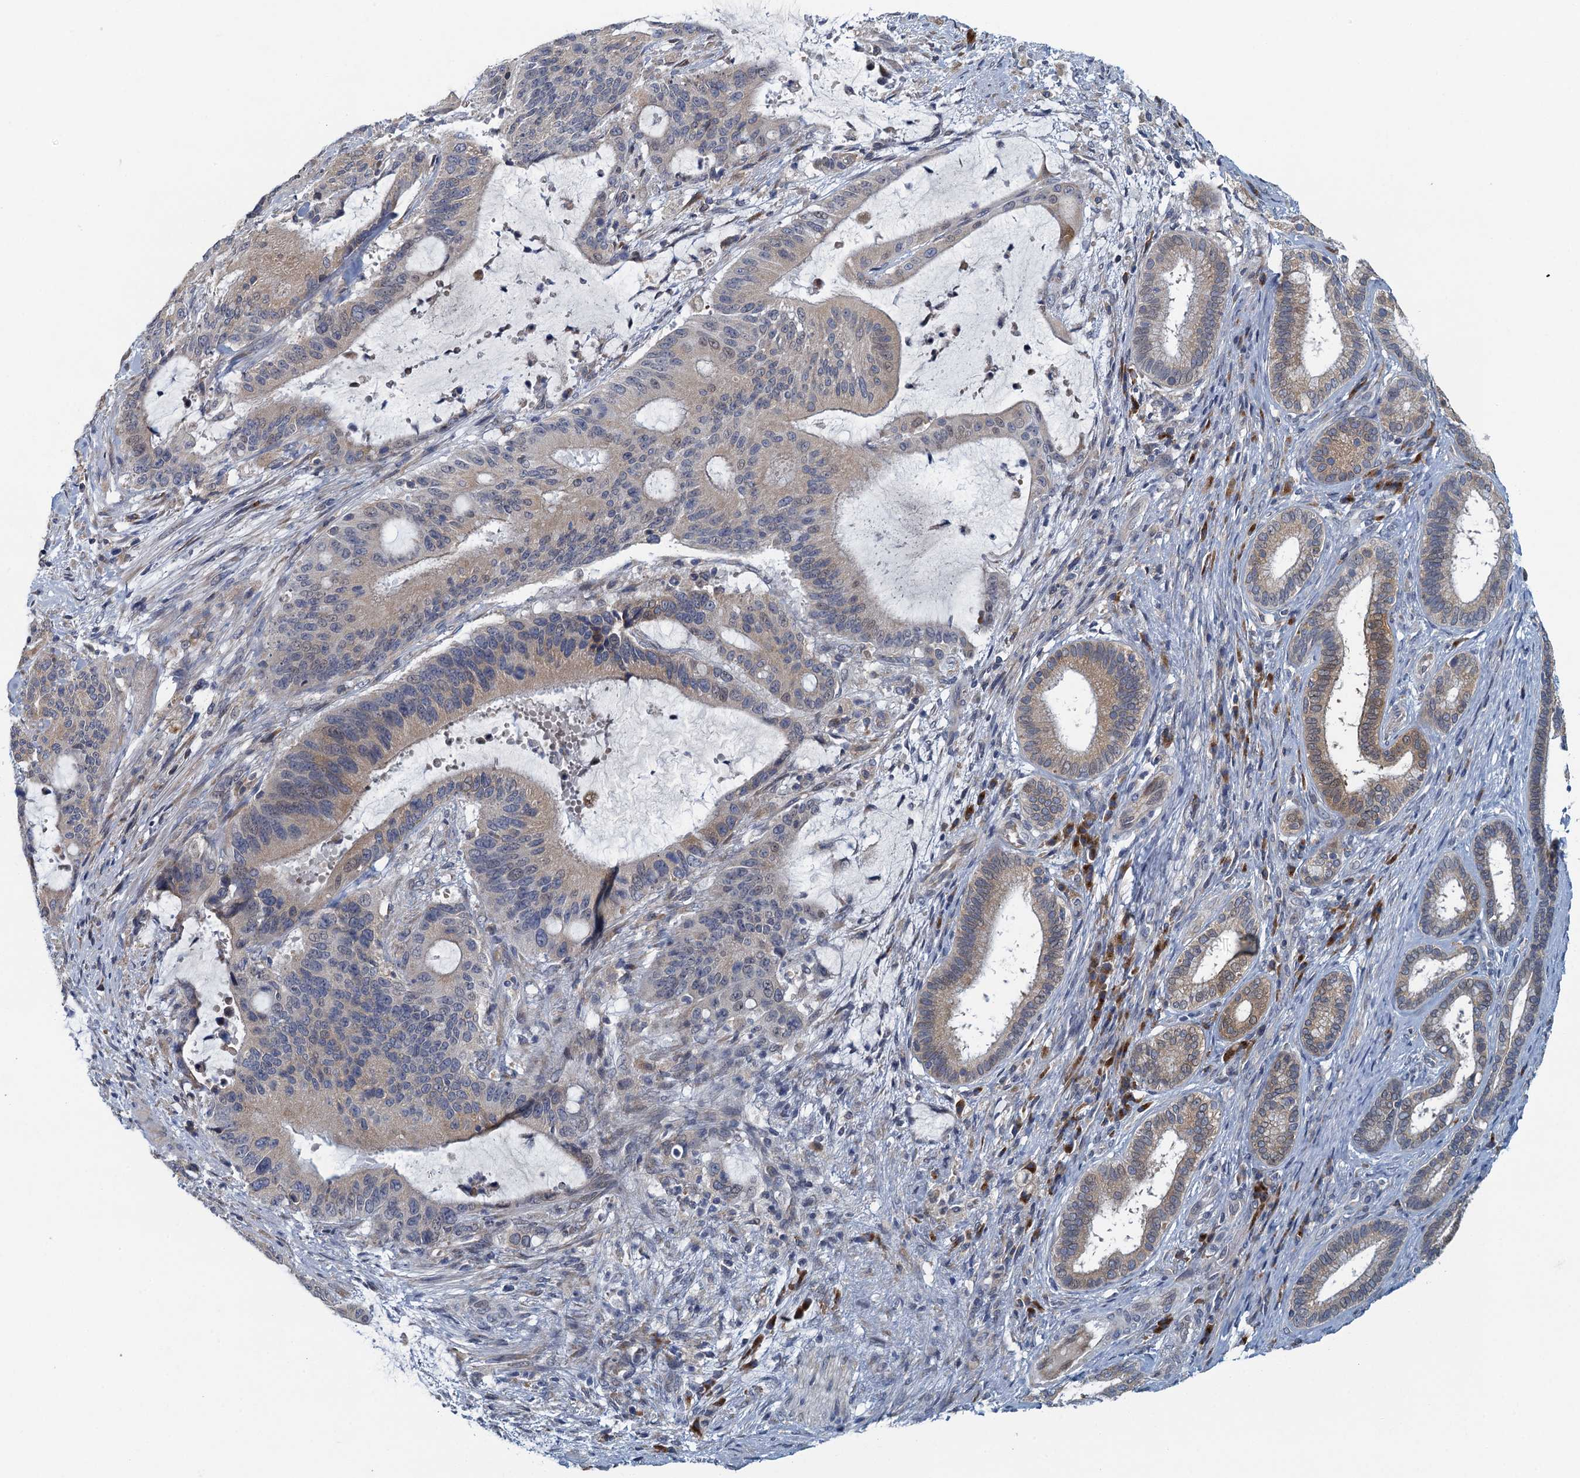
{"staining": {"intensity": "weak", "quantity": "25%-75%", "location": "cytoplasmic/membranous"}, "tissue": "liver cancer", "cell_type": "Tumor cells", "image_type": "cancer", "snomed": [{"axis": "morphology", "description": "Normal tissue, NOS"}, {"axis": "morphology", "description": "Cholangiocarcinoma"}, {"axis": "topography", "description": "Liver"}, {"axis": "topography", "description": "Peripheral nerve tissue"}], "caption": "A low amount of weak cytoplasmic/membranous expression is present in approximately 25%-75% of tumor cells in liver cholangiocarcinoma tissue. (DAB = brown stain, brightfield microscopy at high magnification).", "gene": "ALG2", "patient": {"sex": "female", "age": 73}}